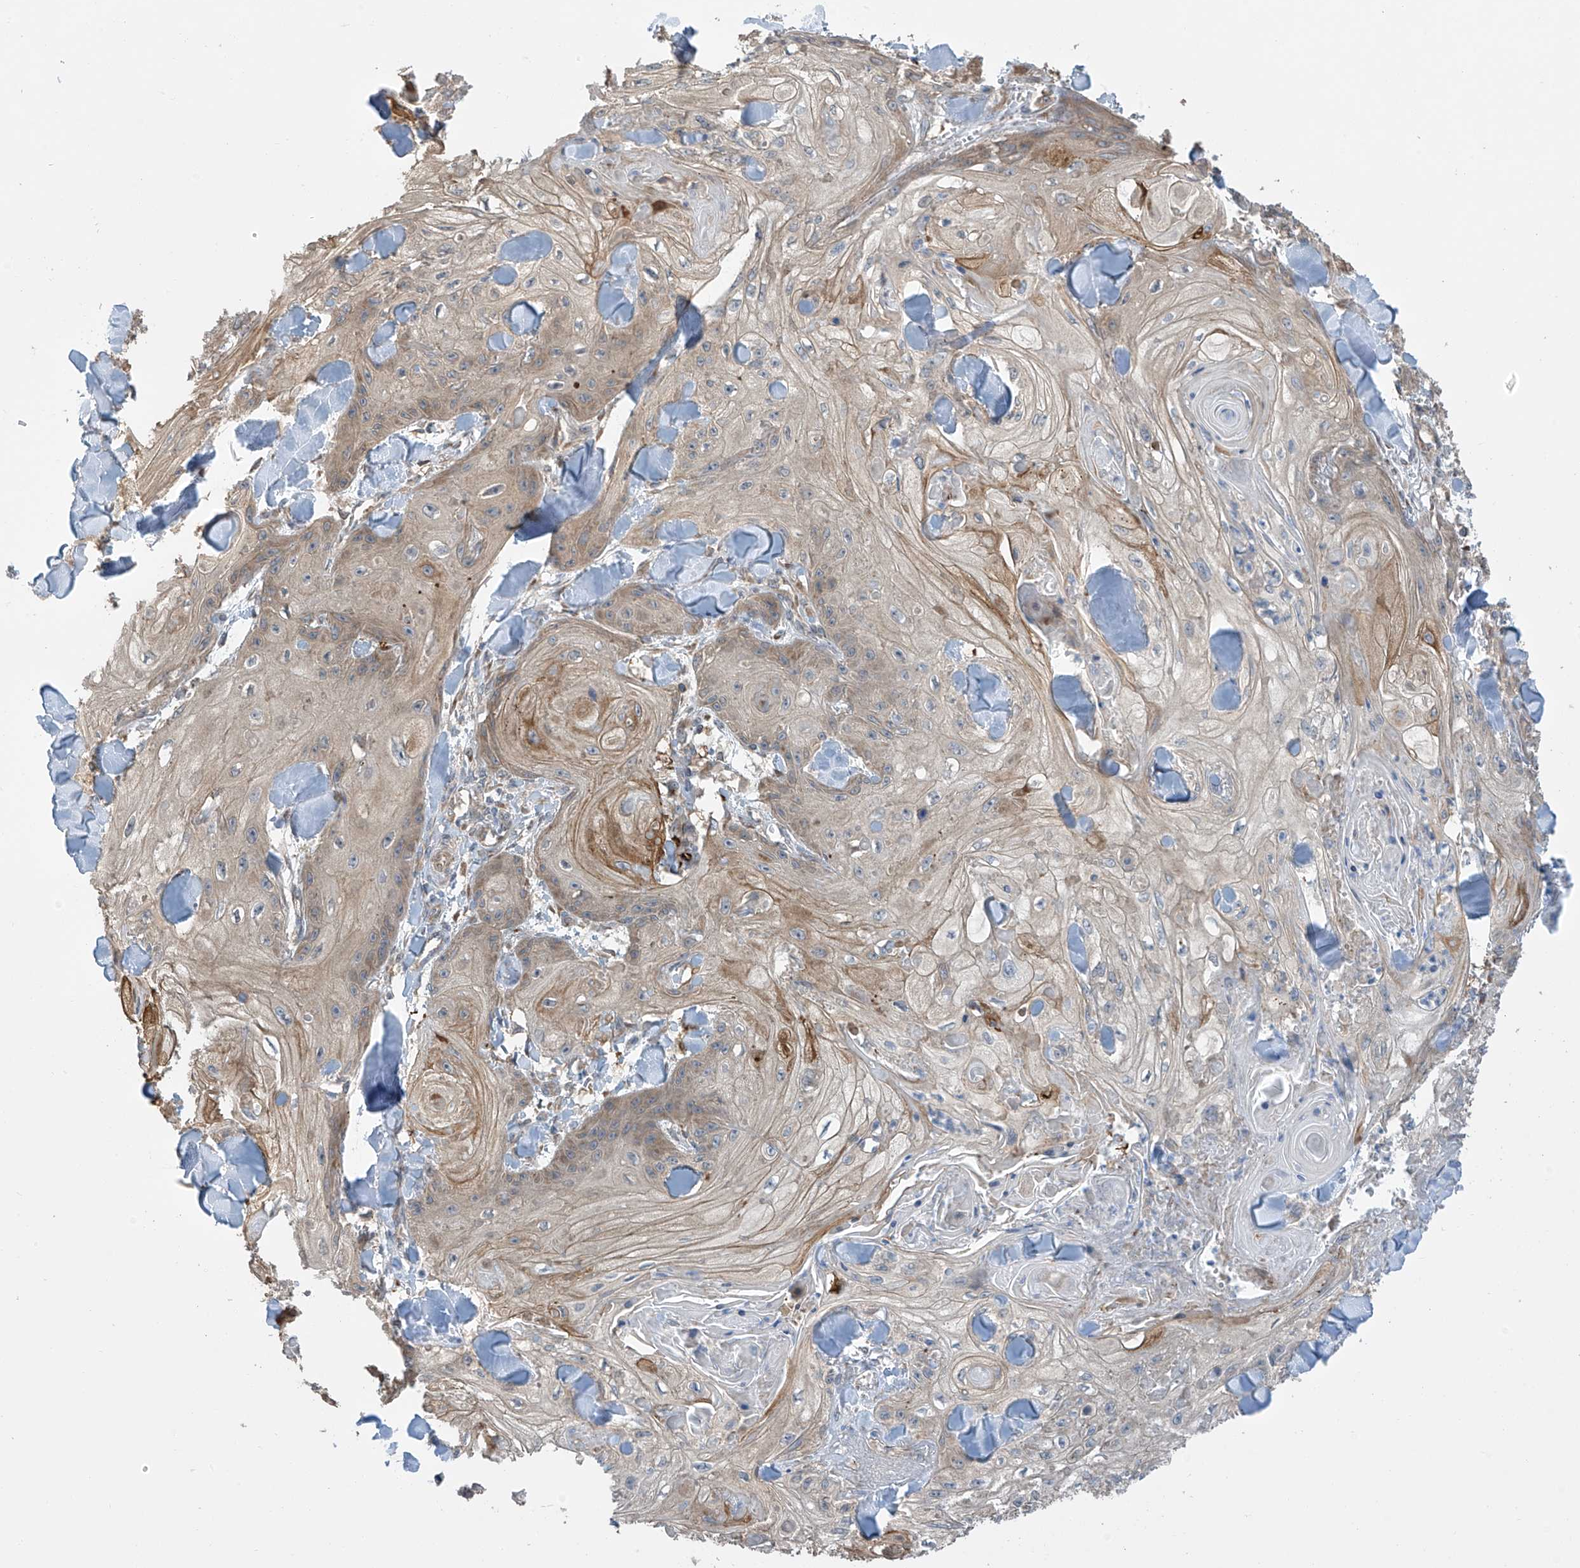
{"staining": {"intensity": "weak", "quantity": "25%-75%", "location": "cytoplasmic/membranous"}, "tissue": "skin cancer", "cell_type": "Tumor cells", "image_type": "cancer", "snomed": [{"axis": "morphology", "description": "Squamous cell carcinoma, NOS"}, {"axis": "topography", "description": "Skin"}], "caption": "Human skin squamous cell carcinoma stained for a protein (brown) demonstrates weak cytoplasmic/membranous positive expression in approximately 25%-75% of tumor cells.", "gene": "PNPT1", "patient": {"sex": "male", "age": 74}}